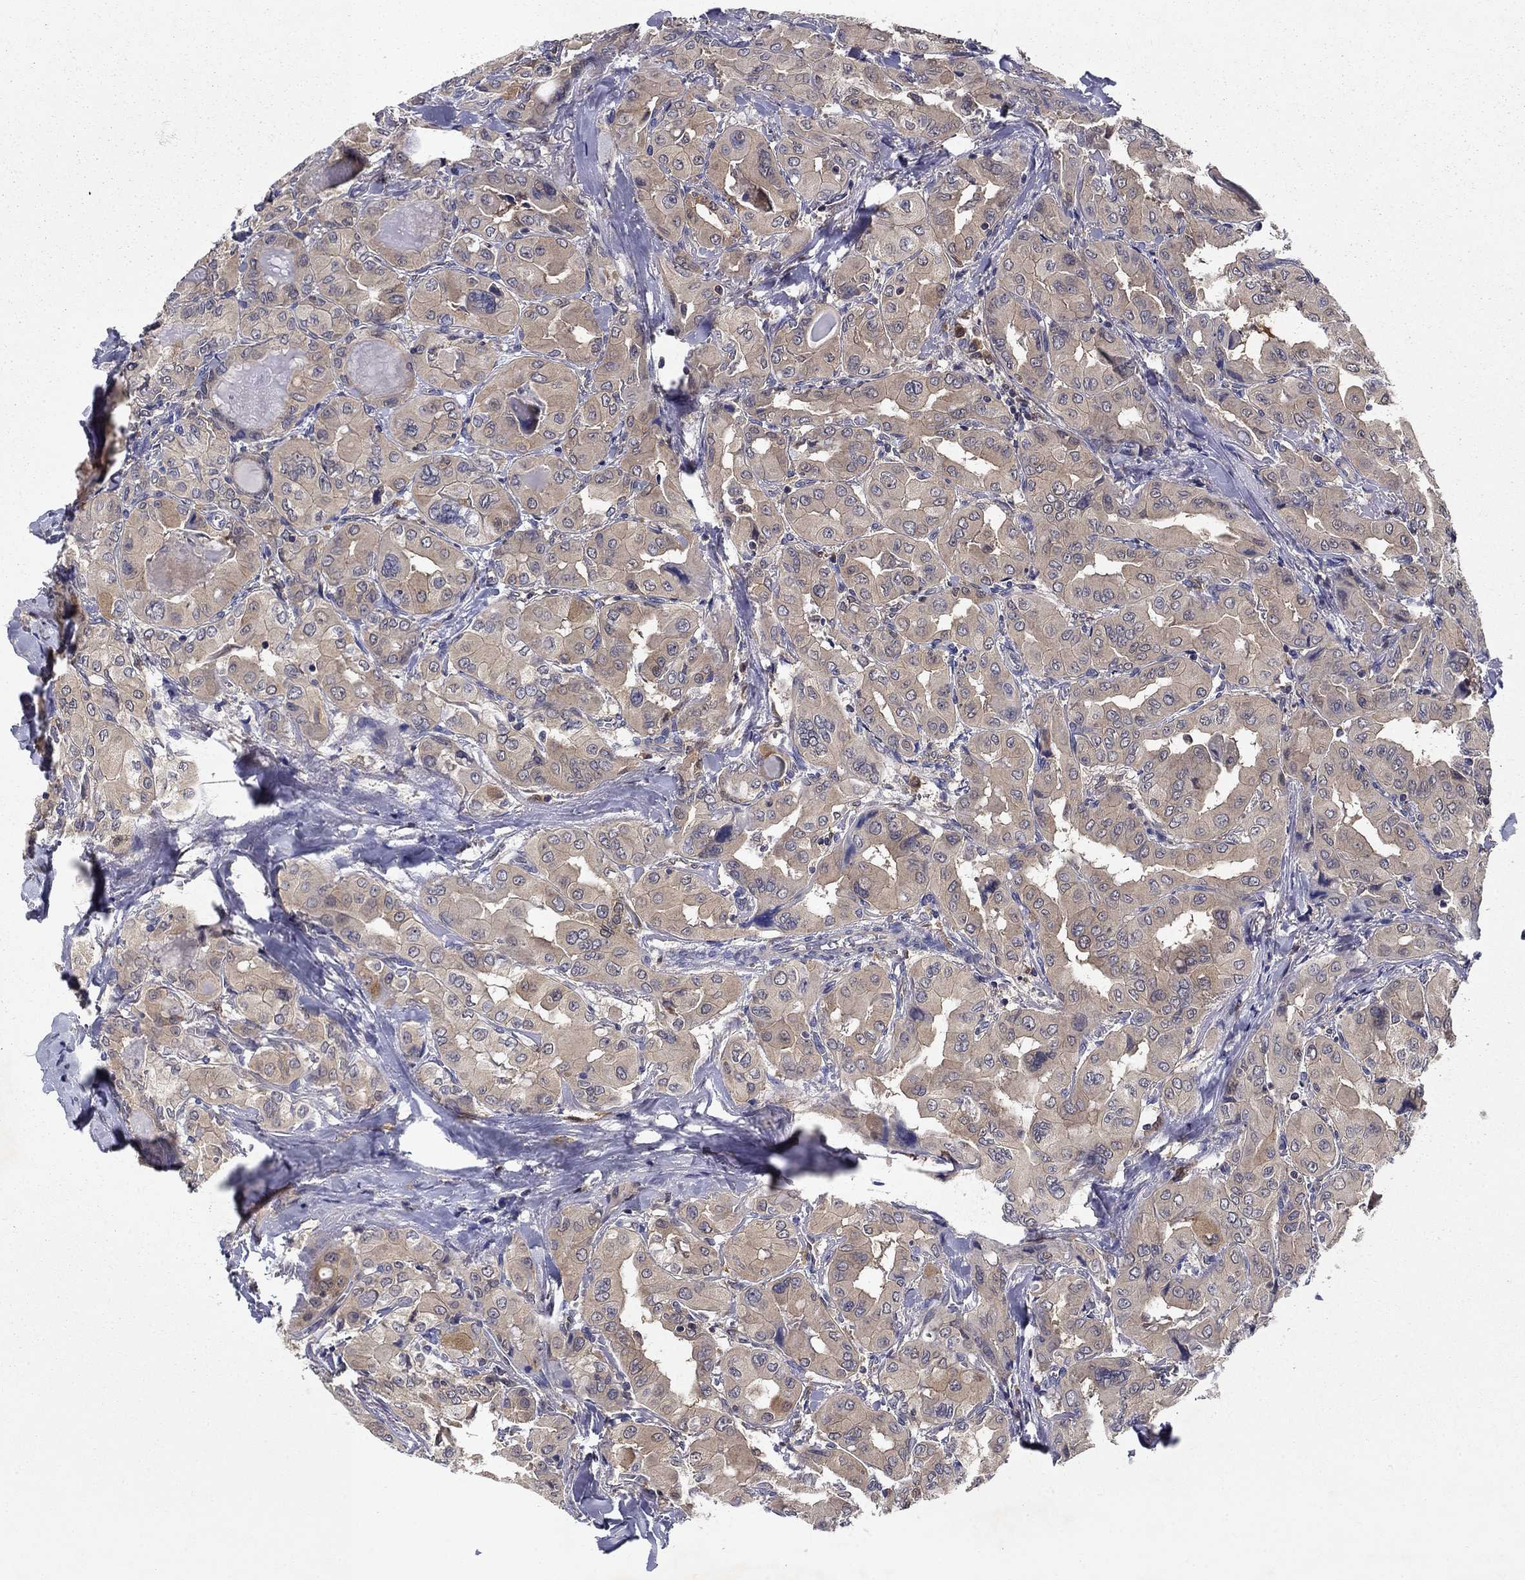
{"staining": {"intensity": "weak", "quantity": "25%-75%", "location": "cytoplasmic/membranous"}, "tissue": "thyroid cancer", "cell_type": "Tumor cells", "image_type": "cancer", "snomed": [{"axis": "morphology", "description": "Normal tissue, NOS"}, {"axis": "morphology", "description": "Papillary adenocarcinoma, NOS"}, {"axis": "topography", "description": "Thyroid gland"}], "caption": "DAB immunohistochemical staining of papillary adenocarcinoma (thyroid) reveals weak cytoplasmic/membranous protein staining in about 25%-75% of tumor cells. The staining was performed using DAB (3,3'-diaminobenzidine), with brown indicating positive protein expression. Nuclei are stained blue with hematoxylin.", "gene": "GLTP", "patient": {"sex": "female", "age": 66}}